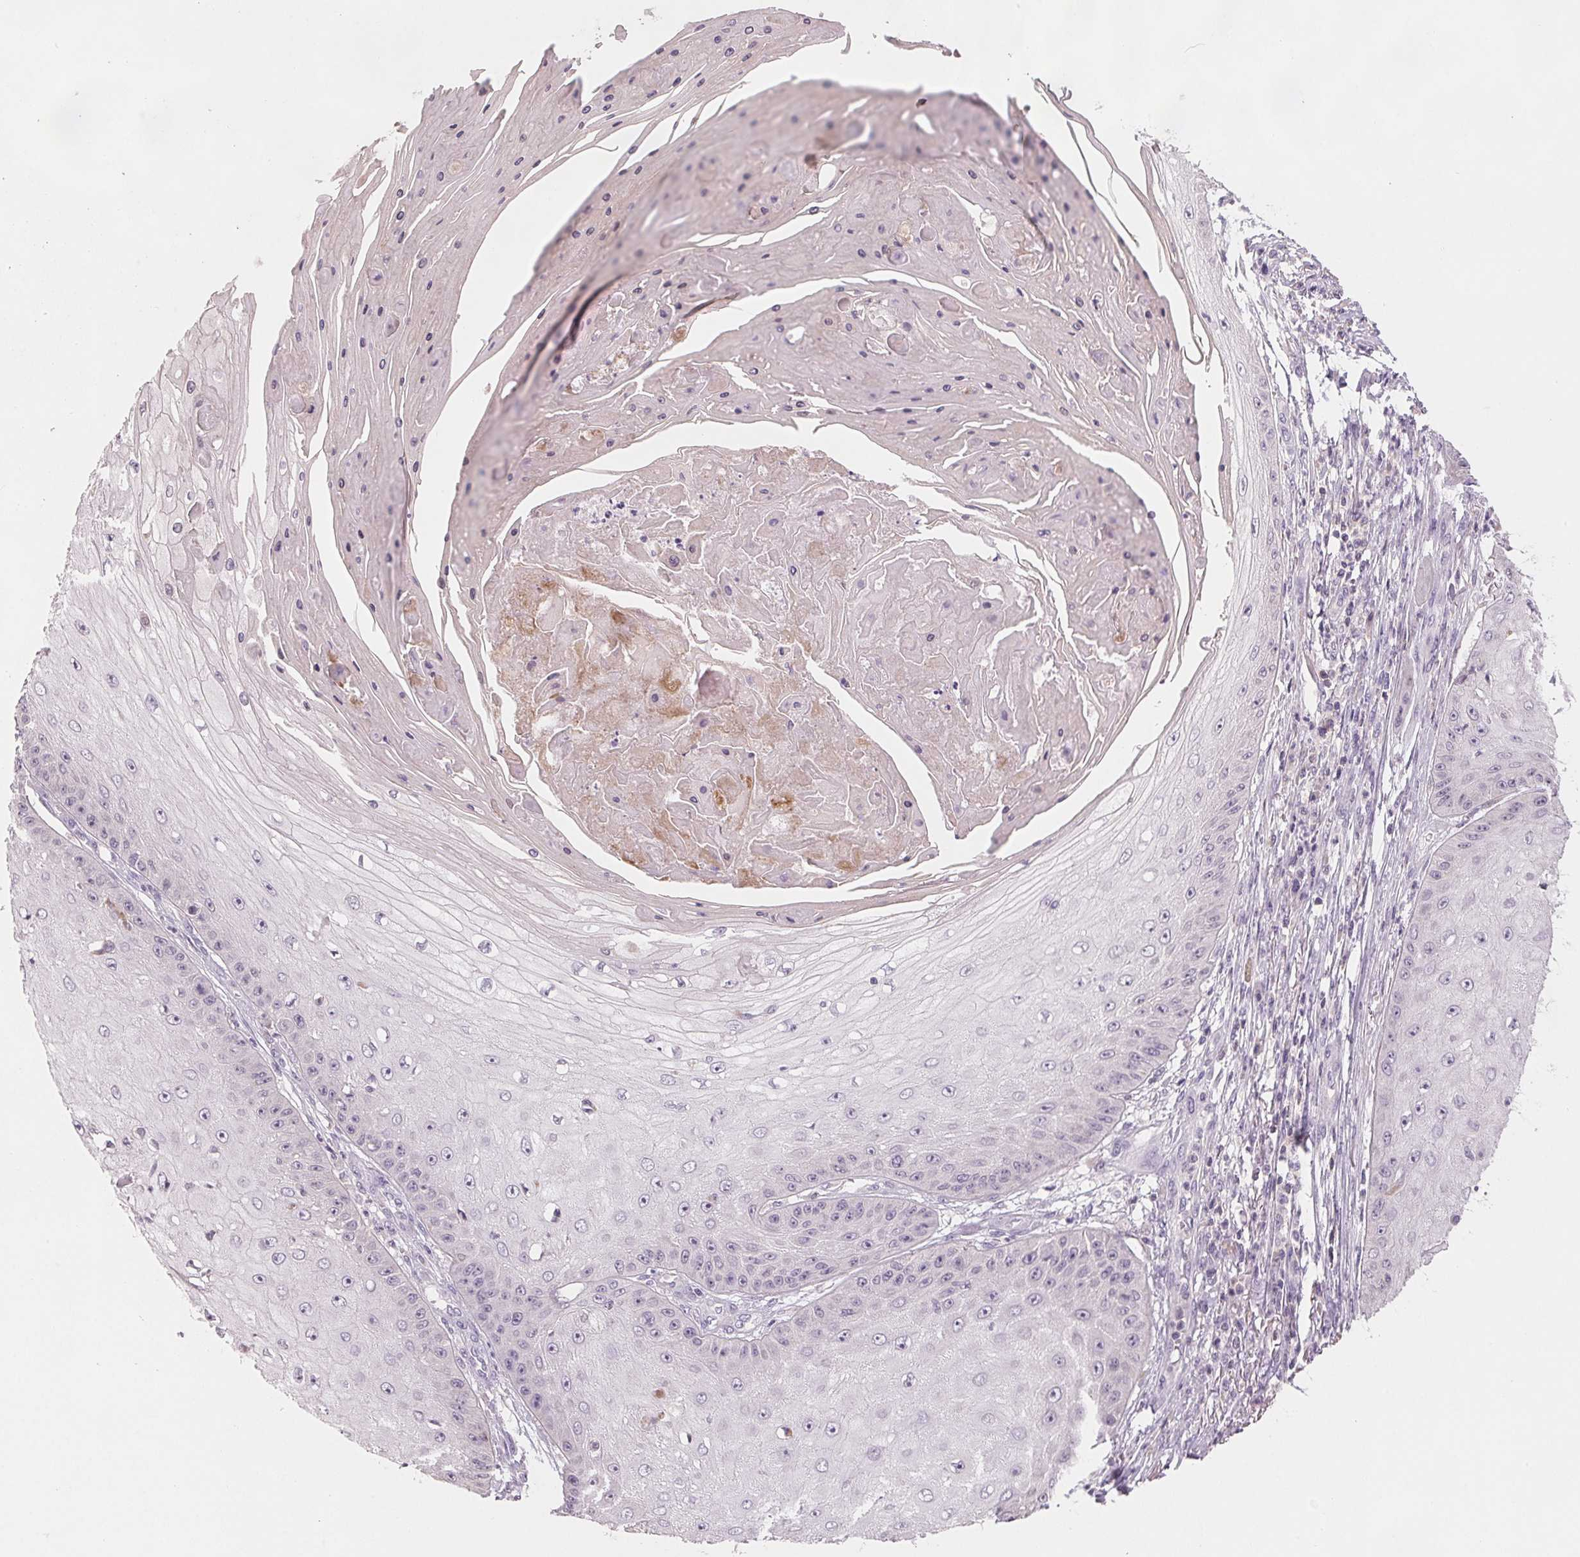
{"staining": {"intensity": "negative", "quantity": "none", "location": "none"}, "tissue": "skin cancer", "cell_type": "Tumor cells", "image_type": "cancer", "snomed": [{"axis": "morphology", "description": "Squamous cell carcinoma, NOS"}, {"axis": "topography", "description": "Skin"}], "caption": "High power microscopy photomicrograph of an immunohistochemistry micrograph of skin cancer (squamous cell carcinoma), revealing no significant expression in tumor cells. Brightfield microscopy of IHC stained with DAB (3,3'-diaminobenzidine) (brown) and hematoxylin (blue), captured at high magnification.", "gene": "VTCN1", "patient": {"sex": "male", "age": 70}}